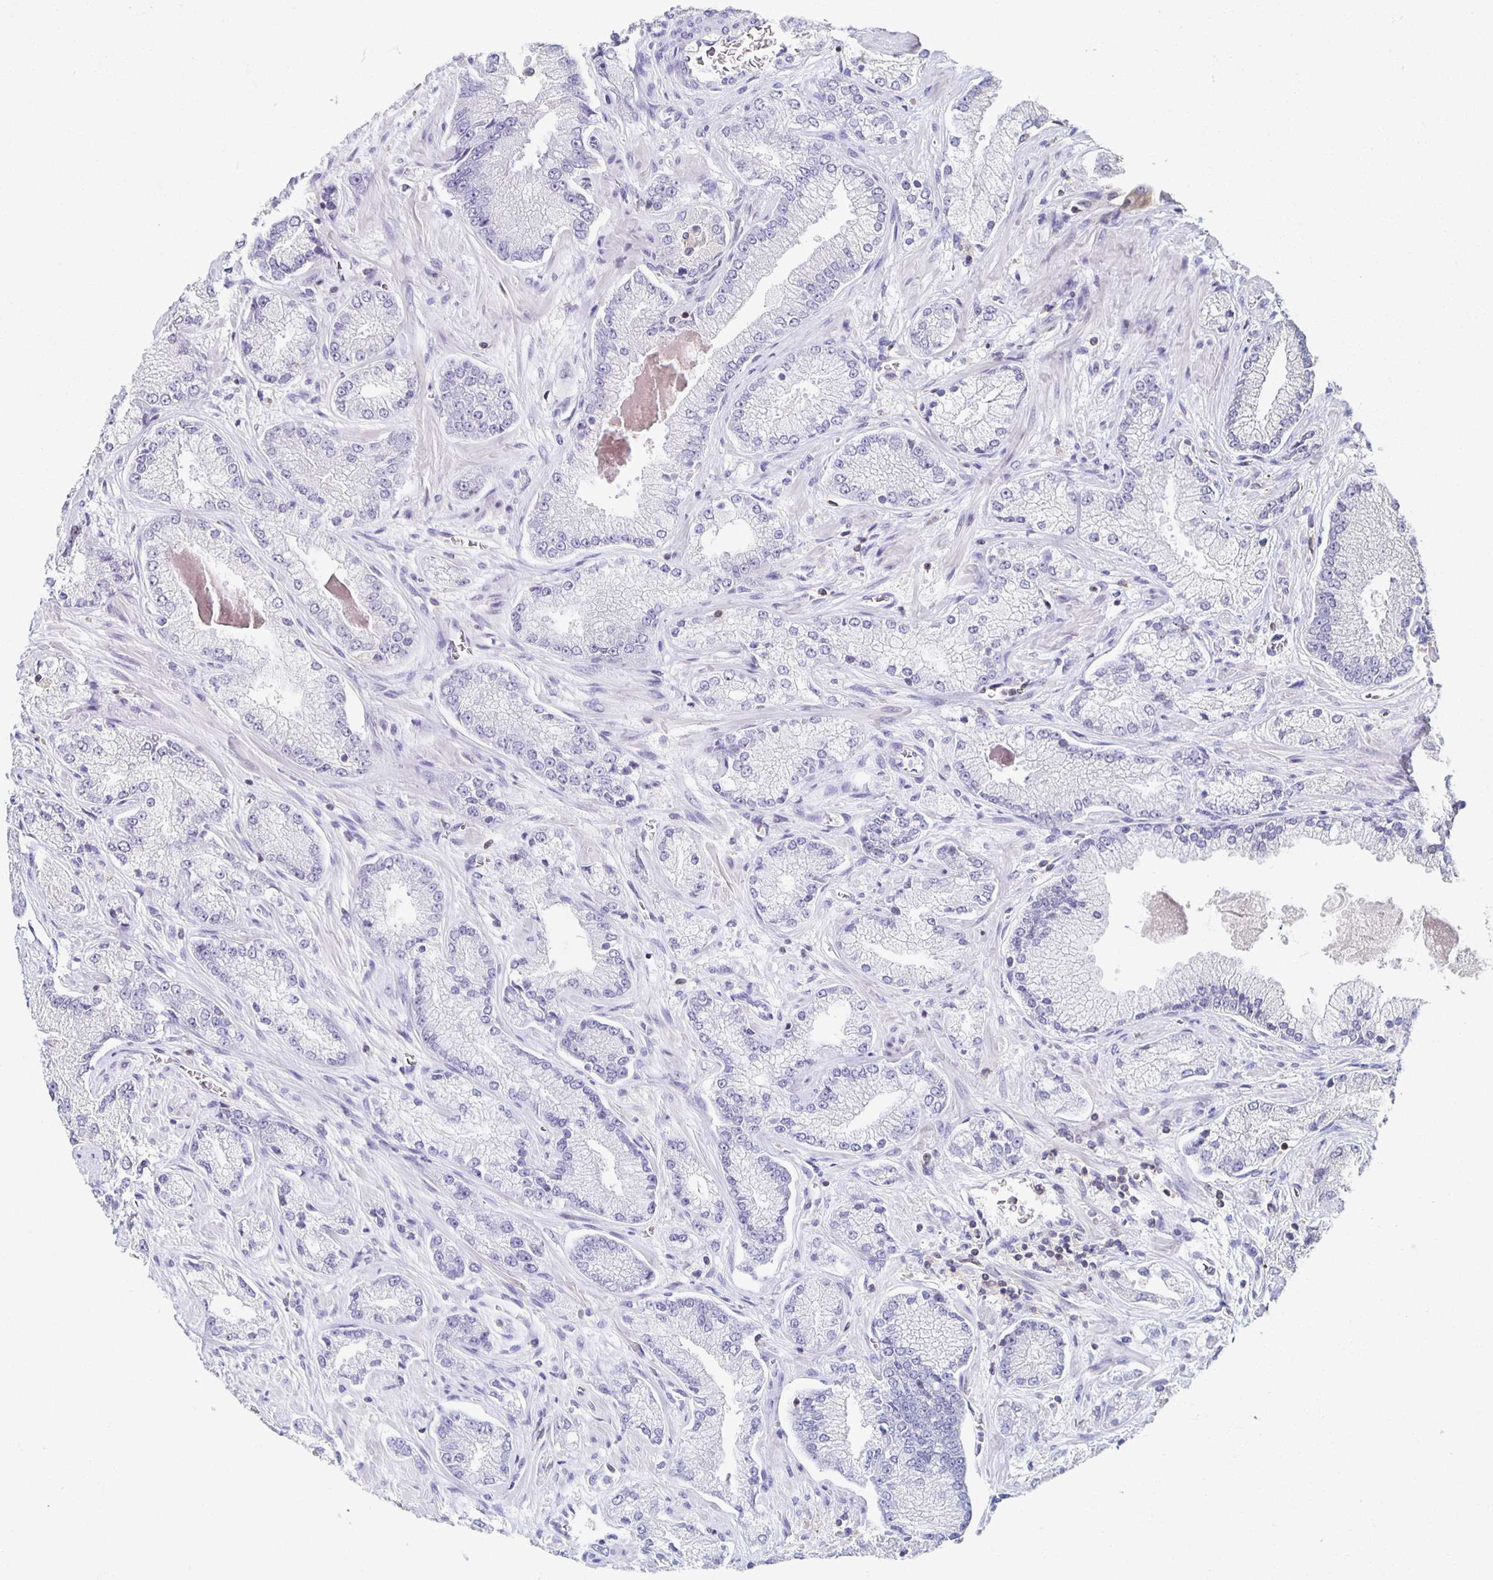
{"staining": {"intensity": "negative", "quantity": "none", "location": "none"}, "tissue": "prostate cancer", "cell_type": "Tumor cells", "image_type": "cancer", "snomed": [{"axis": "morphology", "description": "Normal tissue, NOS"}, {"axis": "morphology", "description": "Adenocarcinoma, High grade"}, {"axis": "topography", "description": "Prostate"}, {"axis": "topography", "description": "Peripheral nerve tissue"}], "caption": "There is no significant expression in tumor cells of prostate cancer (adenocarcinoma (high-grade)).", "gene": "ZNF692", "patient": {"sex": "male", "age": 68}}